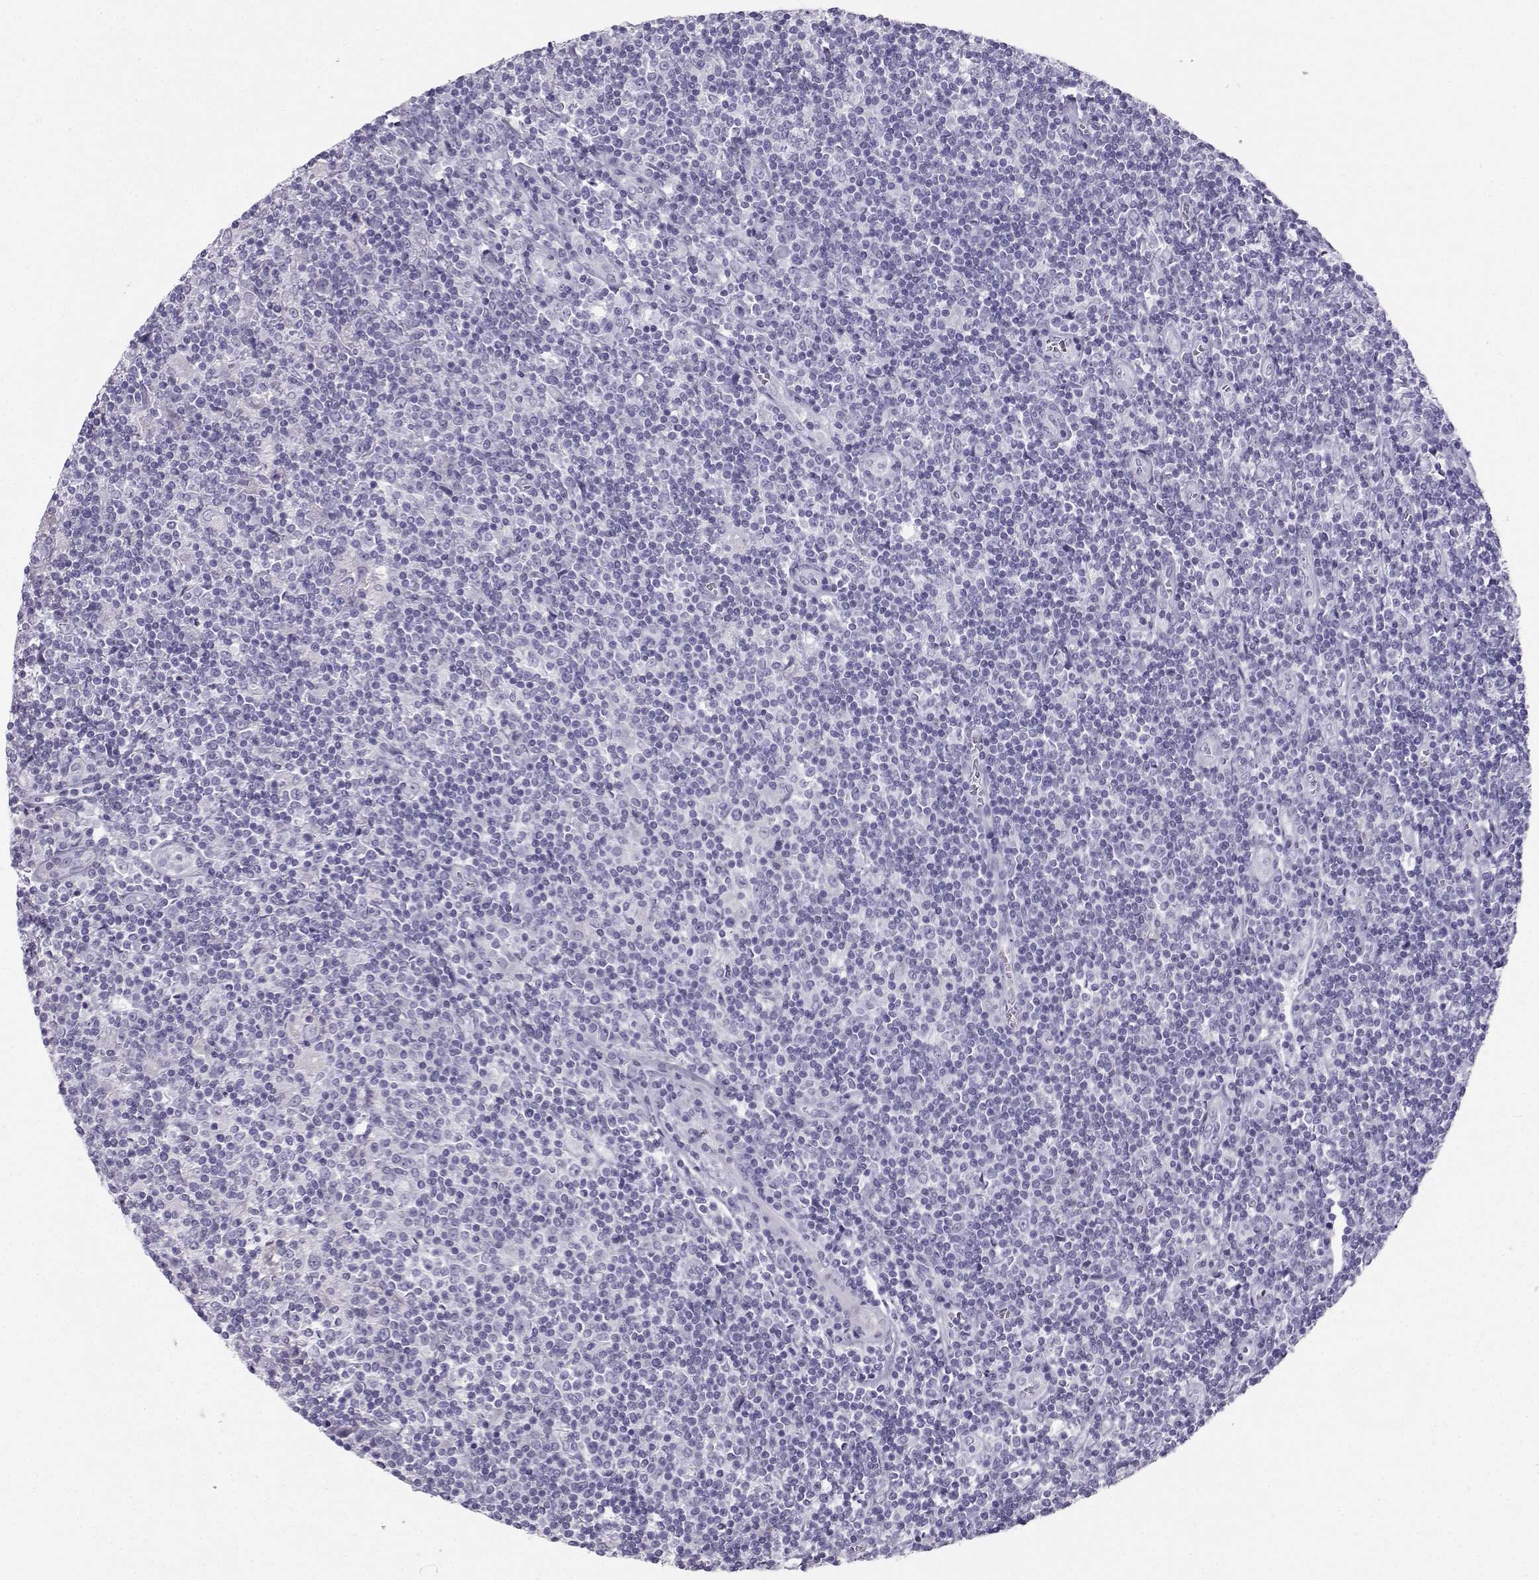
{"staining": {"intensity": "negative", "quantity": "none", "location": "none"}, "tissue": "lymphoma", "cell_type": "Tumor cells", "image_type": "cancer", "snomed": [{"axis": "morphology", "description": "Hodgkin's disease, NOS"}, {"axis": "topography", "description": "Lymph node"}], "caption": "This histopathology image is of Hodgkin's disease stained with IHC to label a protein in brown with the nuclei are counter-stained blue. There is no staining in tumor cells.", "gene": "IQCD", "patient": {"sex": "male", "age": 40}}